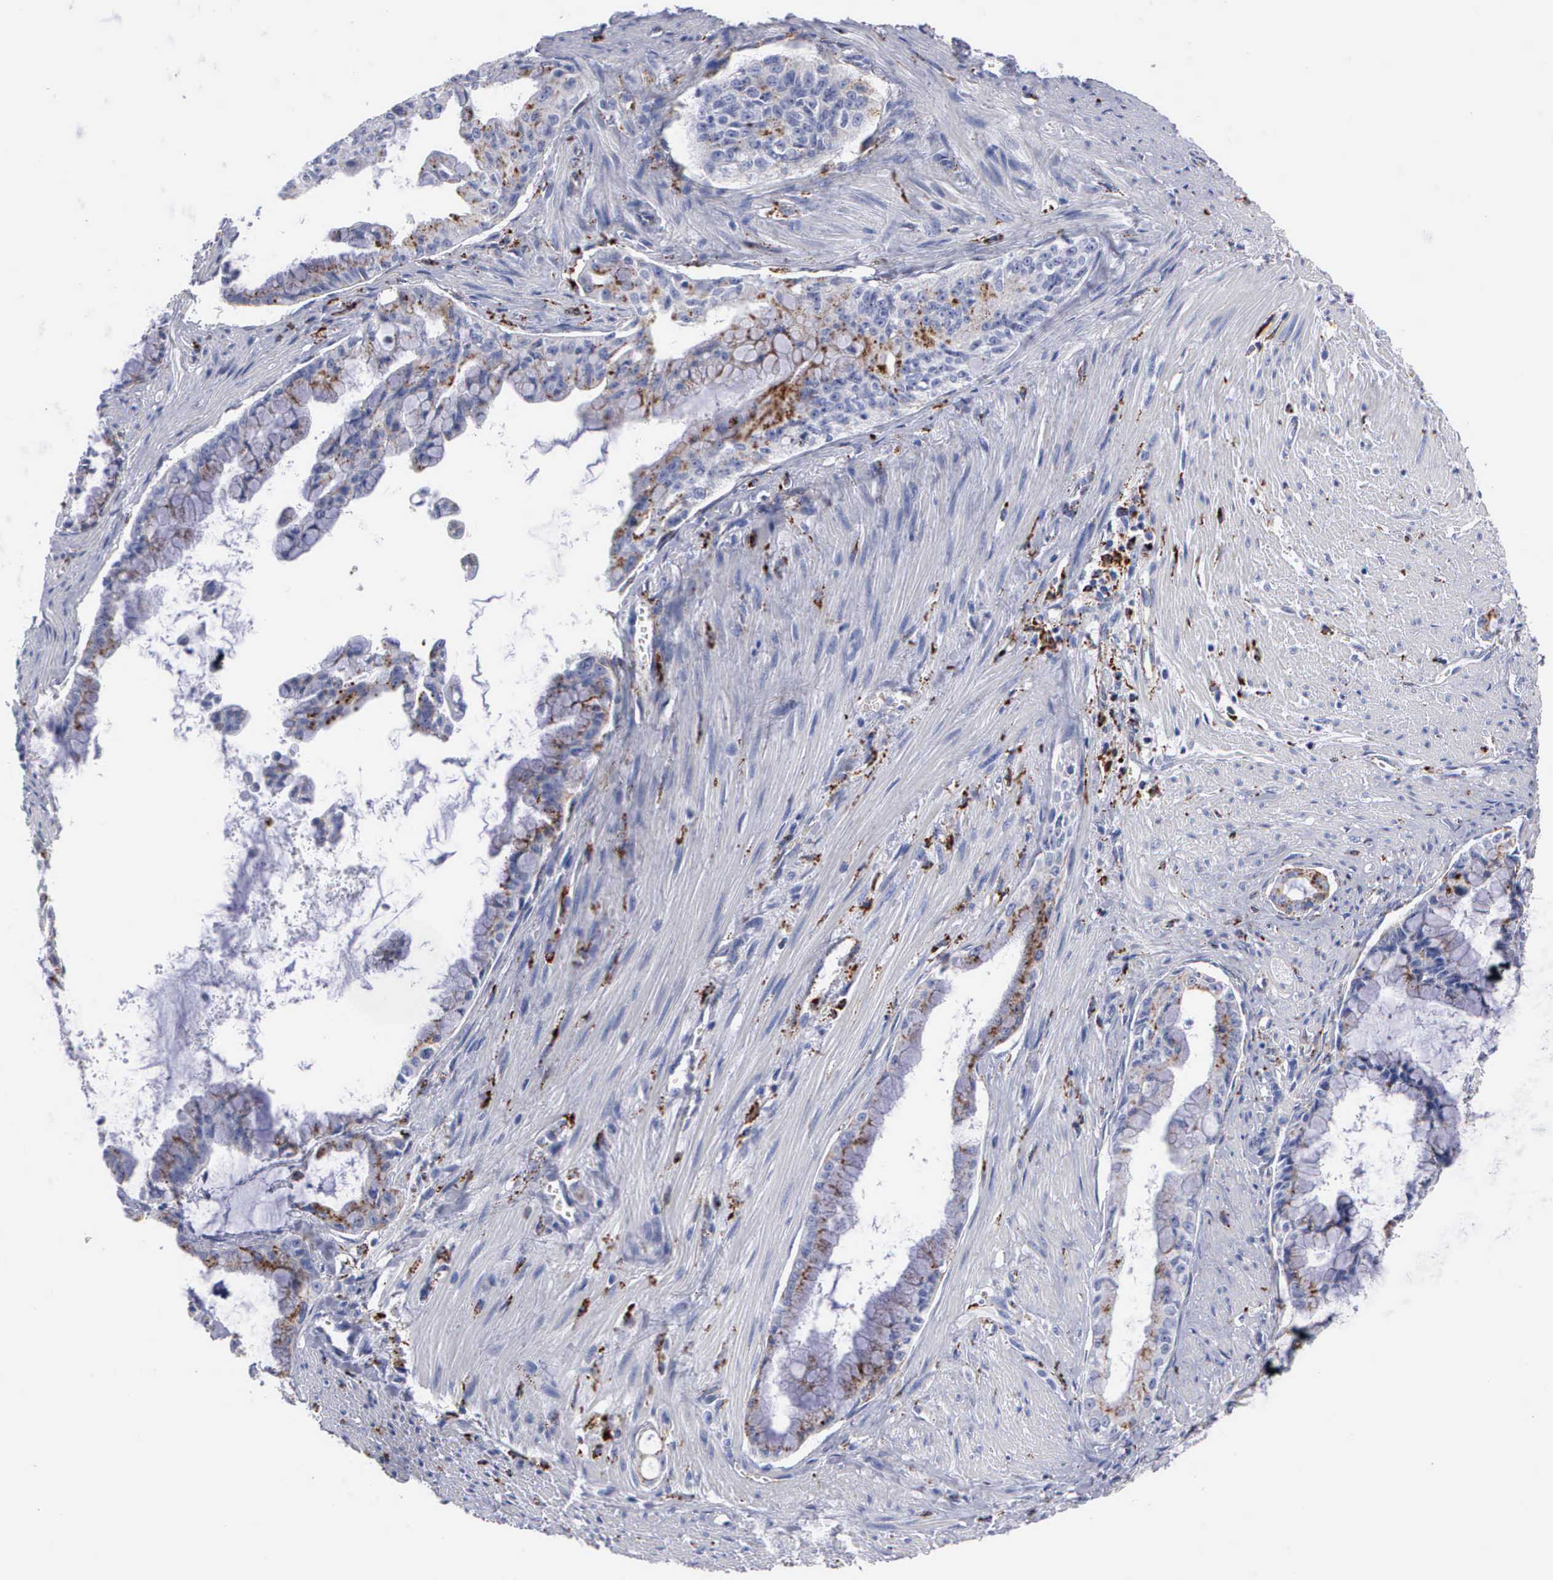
{"staining": {"intensity": "moderate", "quantity": "<25%", "location": "cytoplasmic/membranous"}, "tissue": "pancreatic cancer", "cell_type": "Tumor cells", "image_type": "cancer", "snomed": [{"axis": "morphology", "description": "Adenocarcinoma, NOS"}, {"axis": "topography", "description": "Pancreas"}], "caption": "This is an image of immunohistochemistry staining of pancreatic cancer (adenocarcinoma), which shows moderate staining in the cytoplasmic/membranous of tumor cells.", "gene": "CTSH", "patient": {"sex": "male", "age": 59}}